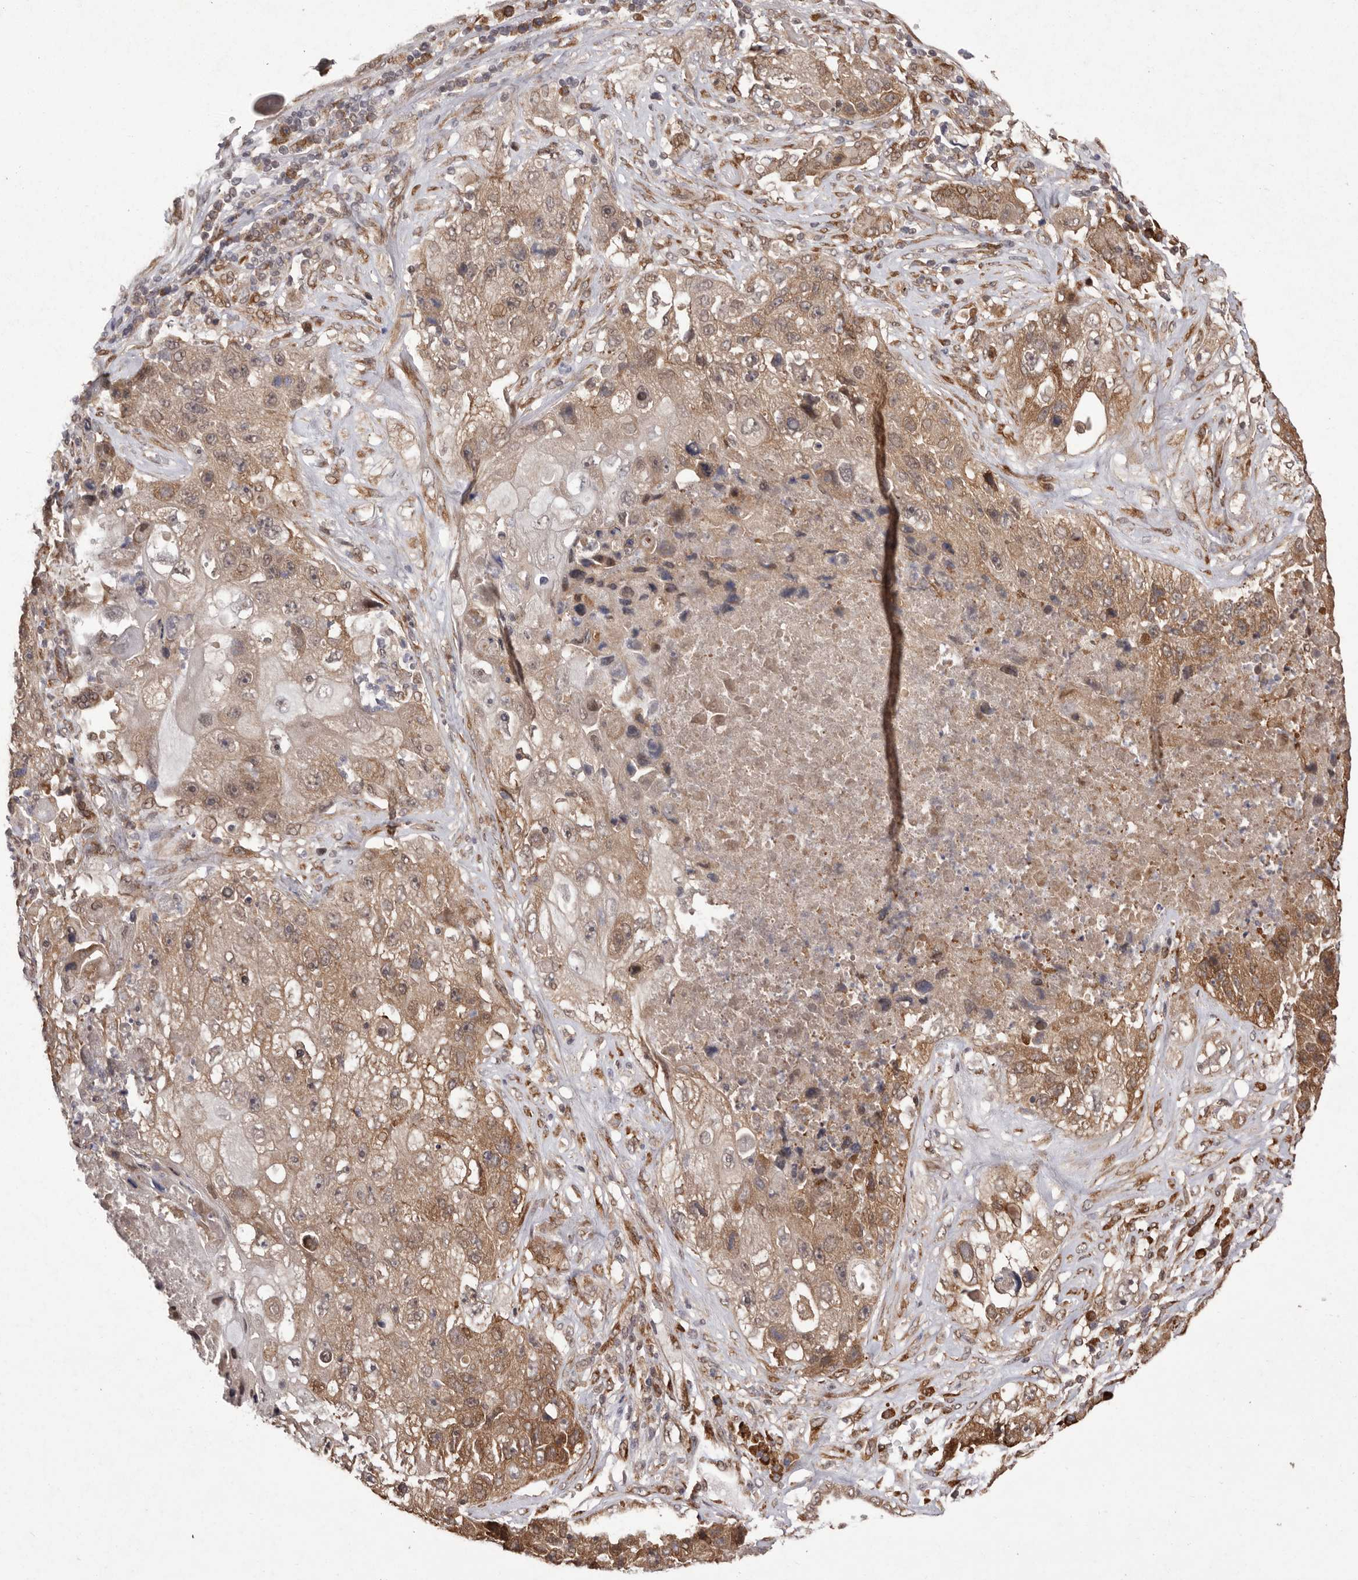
{"staining": {"intensity": "moderate", "quantity": ">75%", "location": "cytoplasmic/membranous"}, "tissue": "lung cancer", "cell_type": "Tumor cells", "image_type": "cancer", "snomed": [{"axis": "morphology", "description": "Squamous cell carcinoma, NOS"}, {"axis": "topography", "description": "Lung"}], "caption": "A histopathology image showing moderate cytoplasmic/membranous positivity in approximately >75% of tumor cells in lung squamous cell carcinoma, as visualized by brown immunohistochemical staining.", "gene": "LRGUK", "patient": {"sex": "male", "age": 61}}